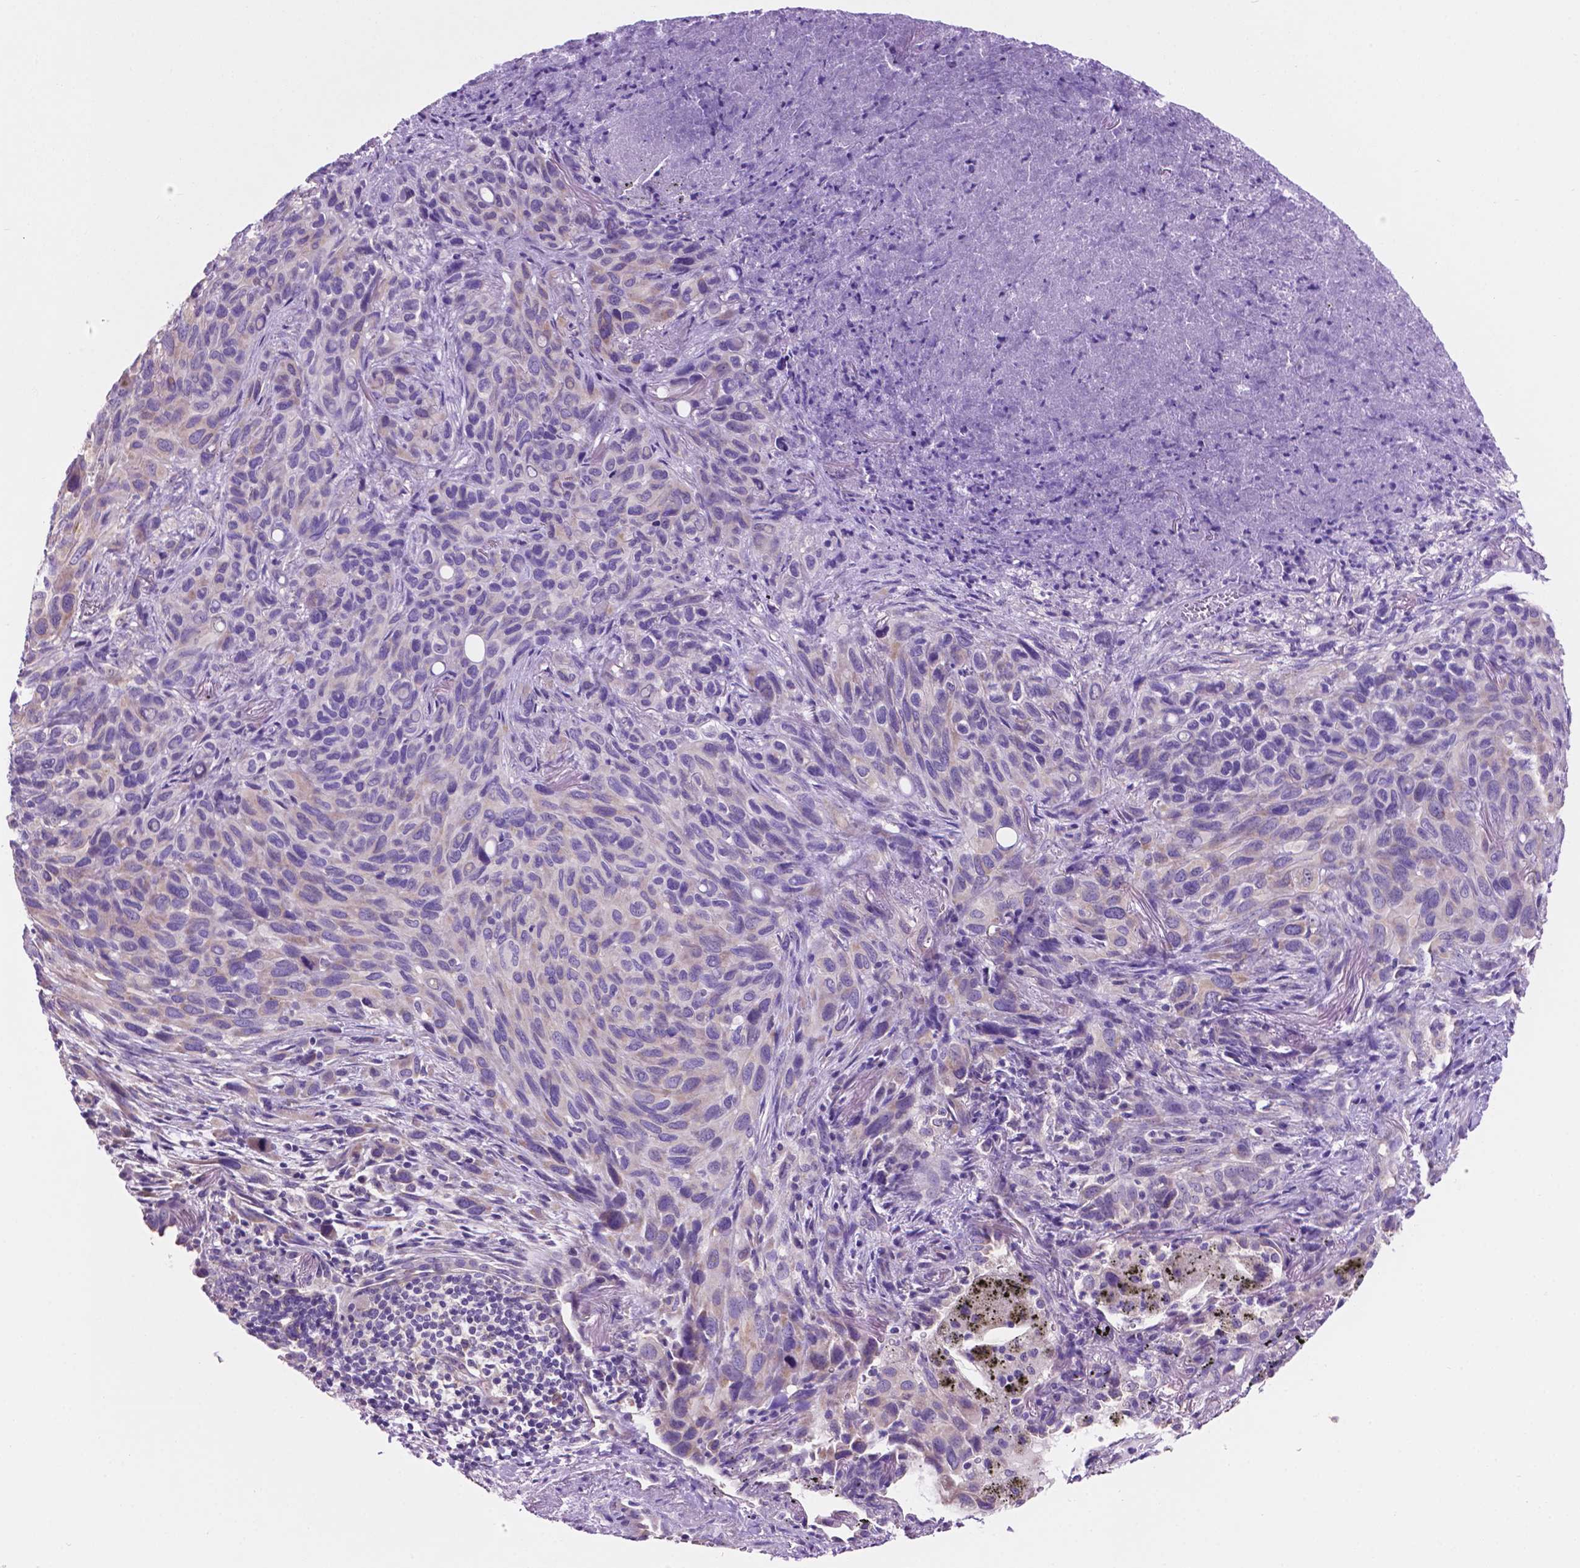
{"staining": {"intensity": "negative", "quantity": "none", "location": "none"}, "tissue": "melanoma", "cell_type": "Tumor cells", "image_type": "cancer", "snomed": [{"axis": "morphology", "description": "Malignant melanoma, Metastatic site"}, {"axis": "topography", "description": "Lung"}], "caption": "A high-resolution micrograph shows IHC staining of melanoma, which demonstrates no significant staining in tumor cells. The staining is performed using DAB brown chromogen with nuclei counter-stained in using hematoxylin.", "gene": "SPDYA", "patient": {"sex": "male", "age": 48}}